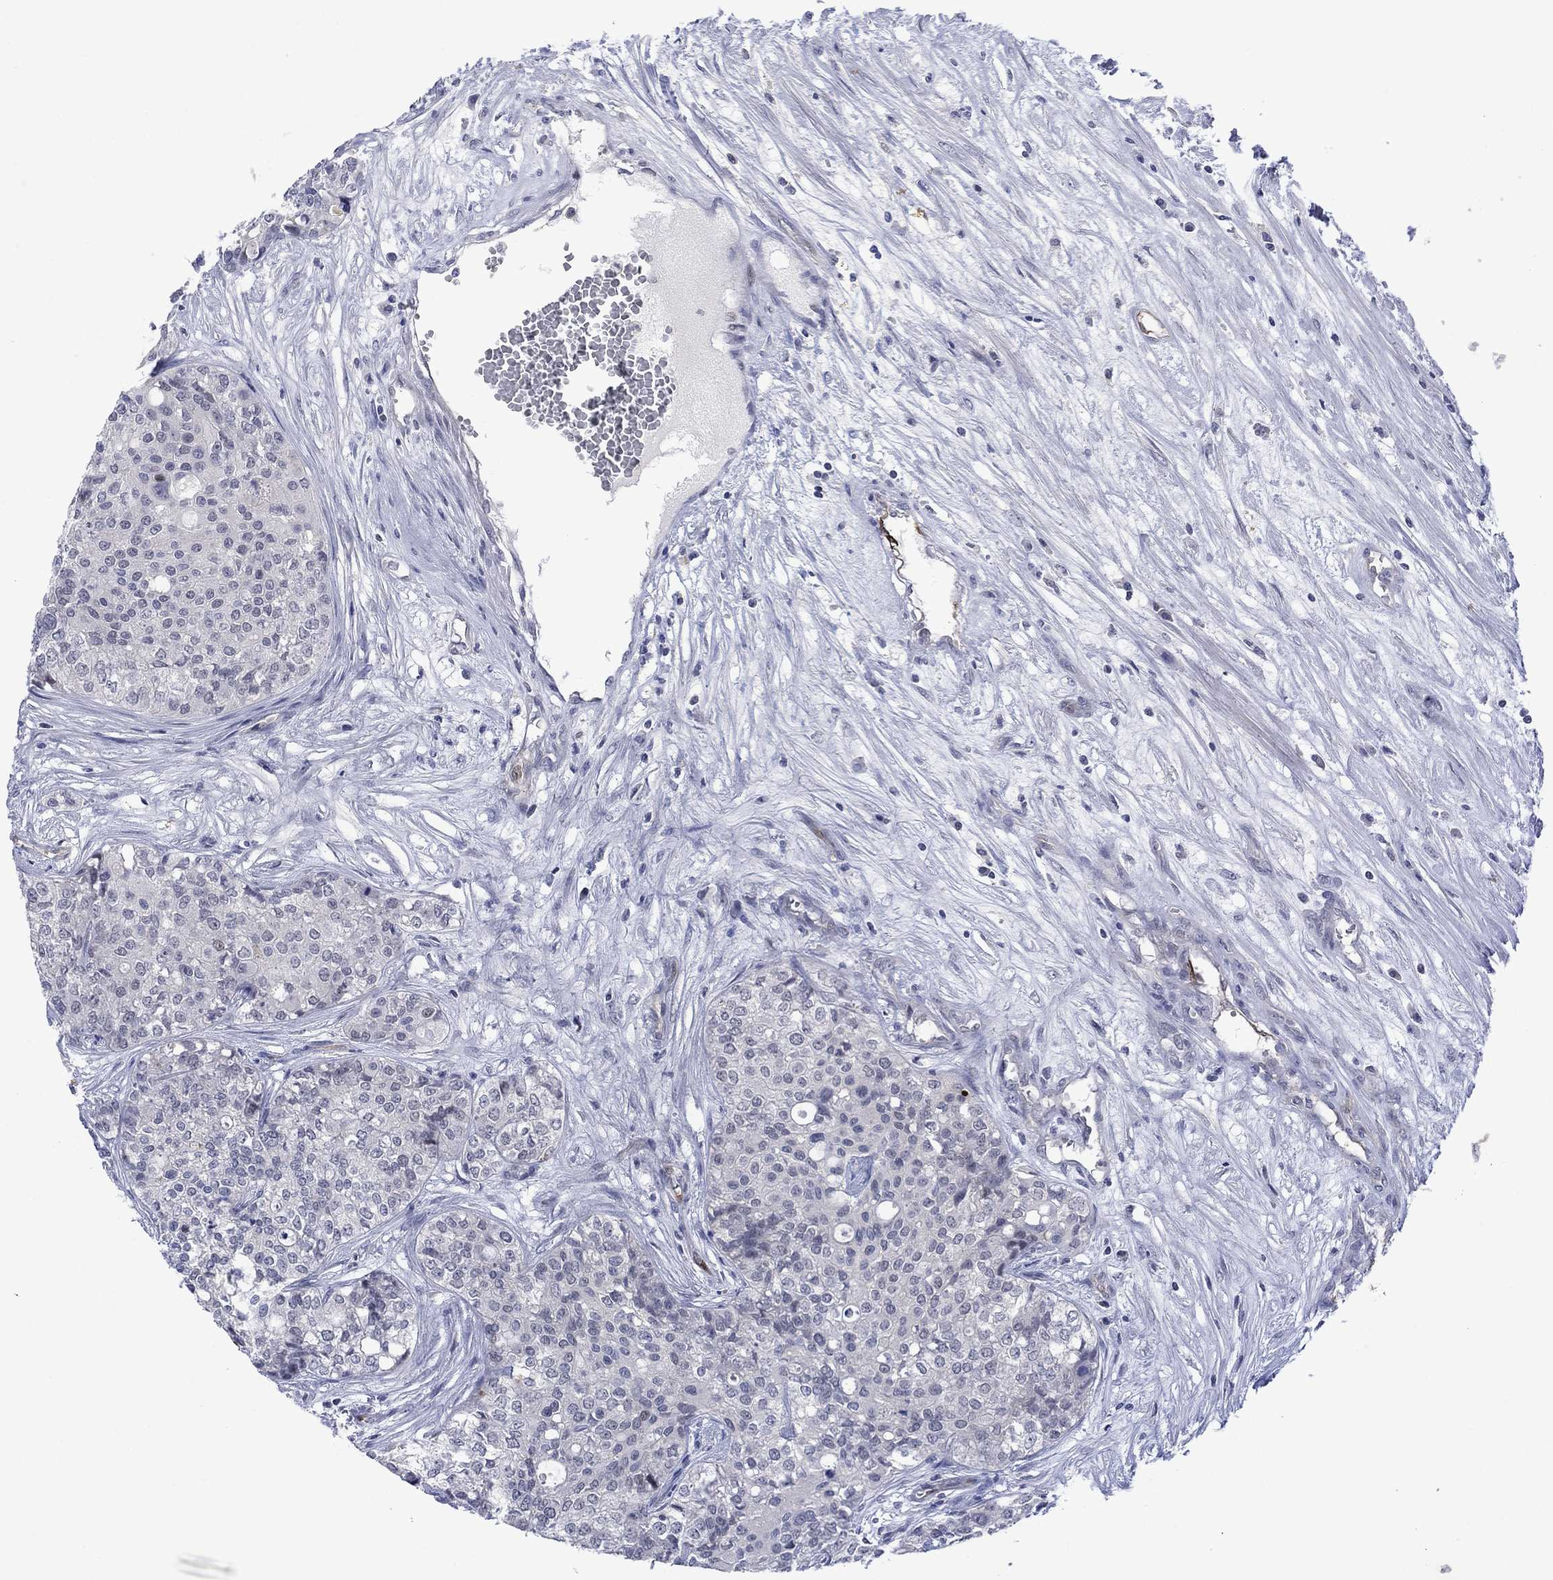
{"staining": {"intensity": "negative", "quantity": "none", "location": "none"}, "tissue": "carcinoid", "cell_type": "Tumor cells", "image_type": "cancer", "snomed": [{"axis": "morphology", "description": "Carcinoid, malignant, NOS"}, {"axis": "topography", "description": "Colon"}], "caption": "DAB immunohistochemical staining of malignant carcinoid shows no significant staining in tumor cells.", "gene": "AGL", "patient": {"sex": "male", "age": 81}}